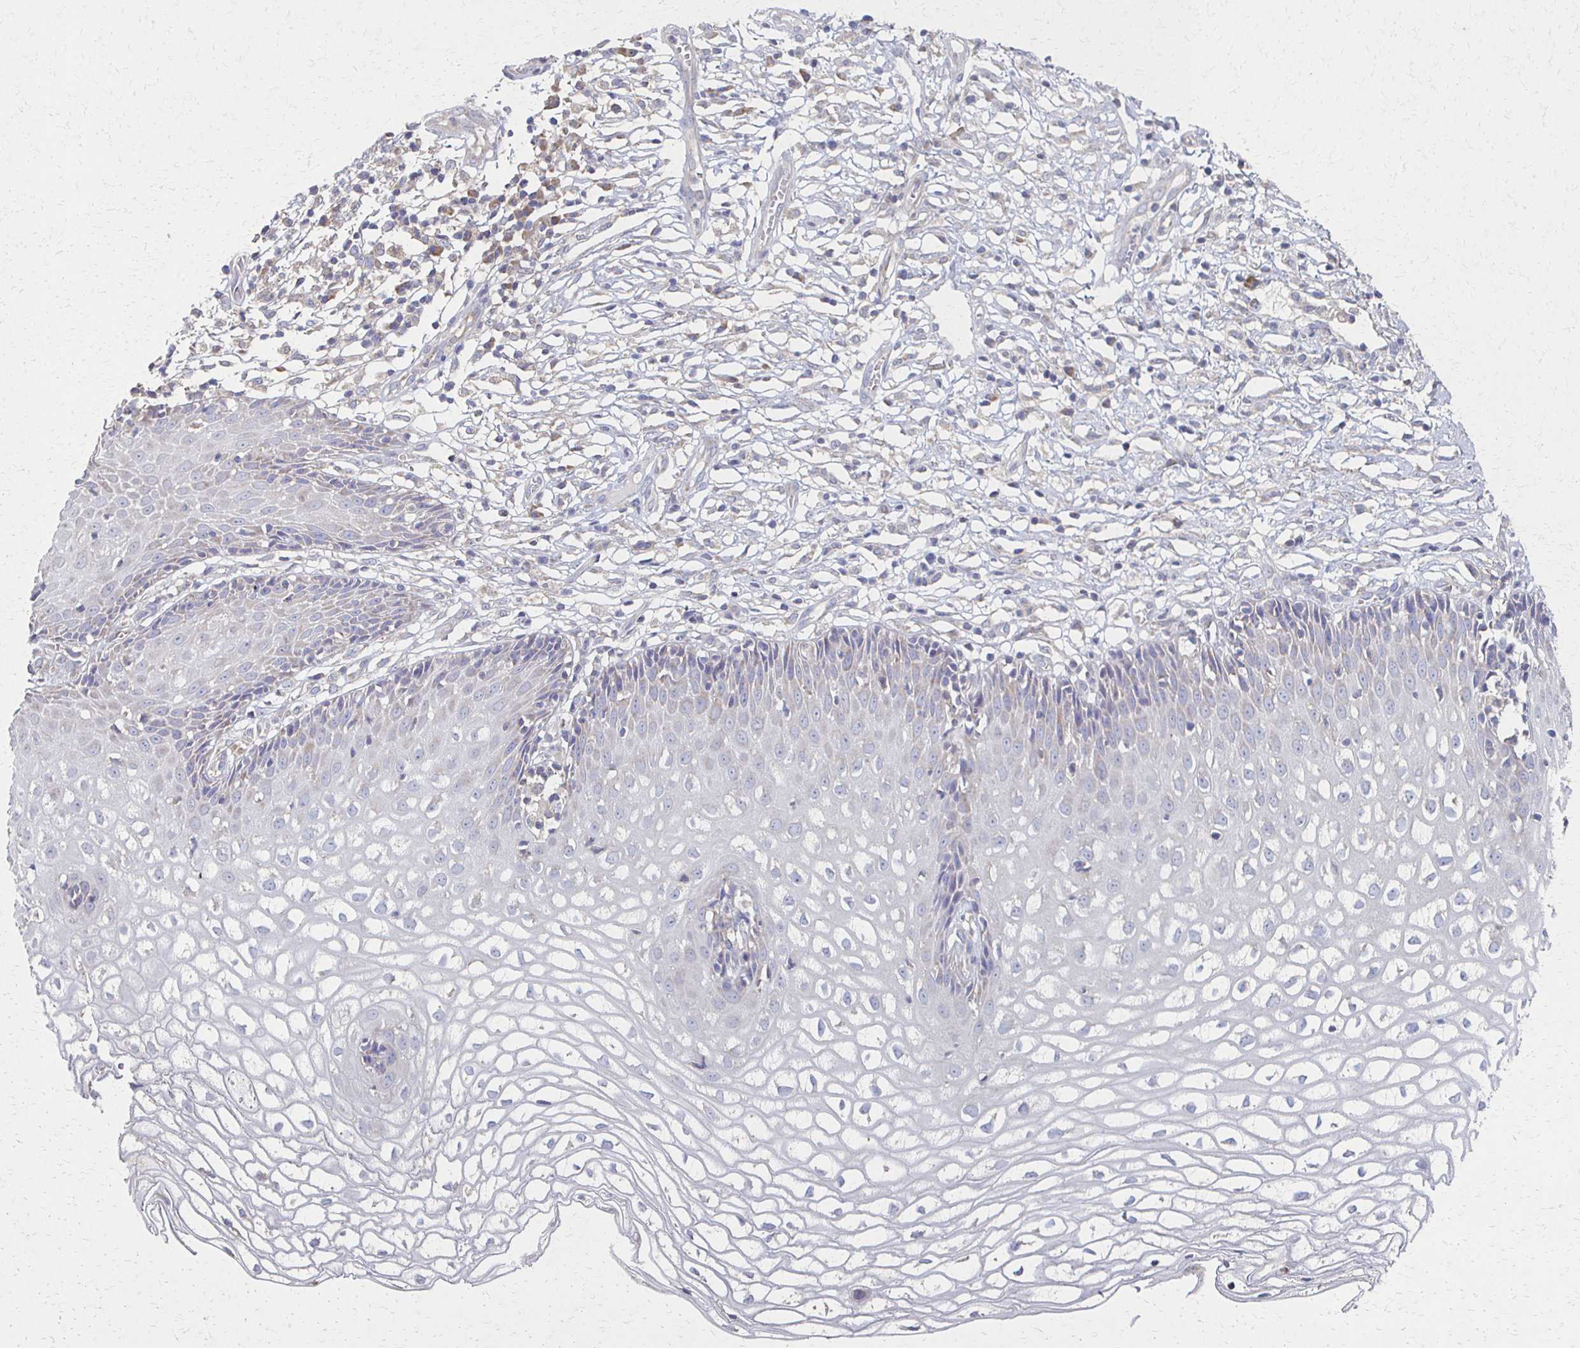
{"staining": {"intensity": "negative", "quantity": "none", "location": "none"}, "tissue": "cervix", "cell_type": "Glandular cells", "image_type": "normal", "snomed": [{"axis": "morphology", "description": "Normal tissue, NOS"}, {"axis": "topography", "description": "Cervix"}], "caption": "Immunohistochemistry image of normal cervix: human cervix stained with DAB (3,3'-diaminobenzidine) reveals no significant protein expression in glandular cells.", "gene": "CX3CR1", "patient": {"sex": "female", "age": 36}}